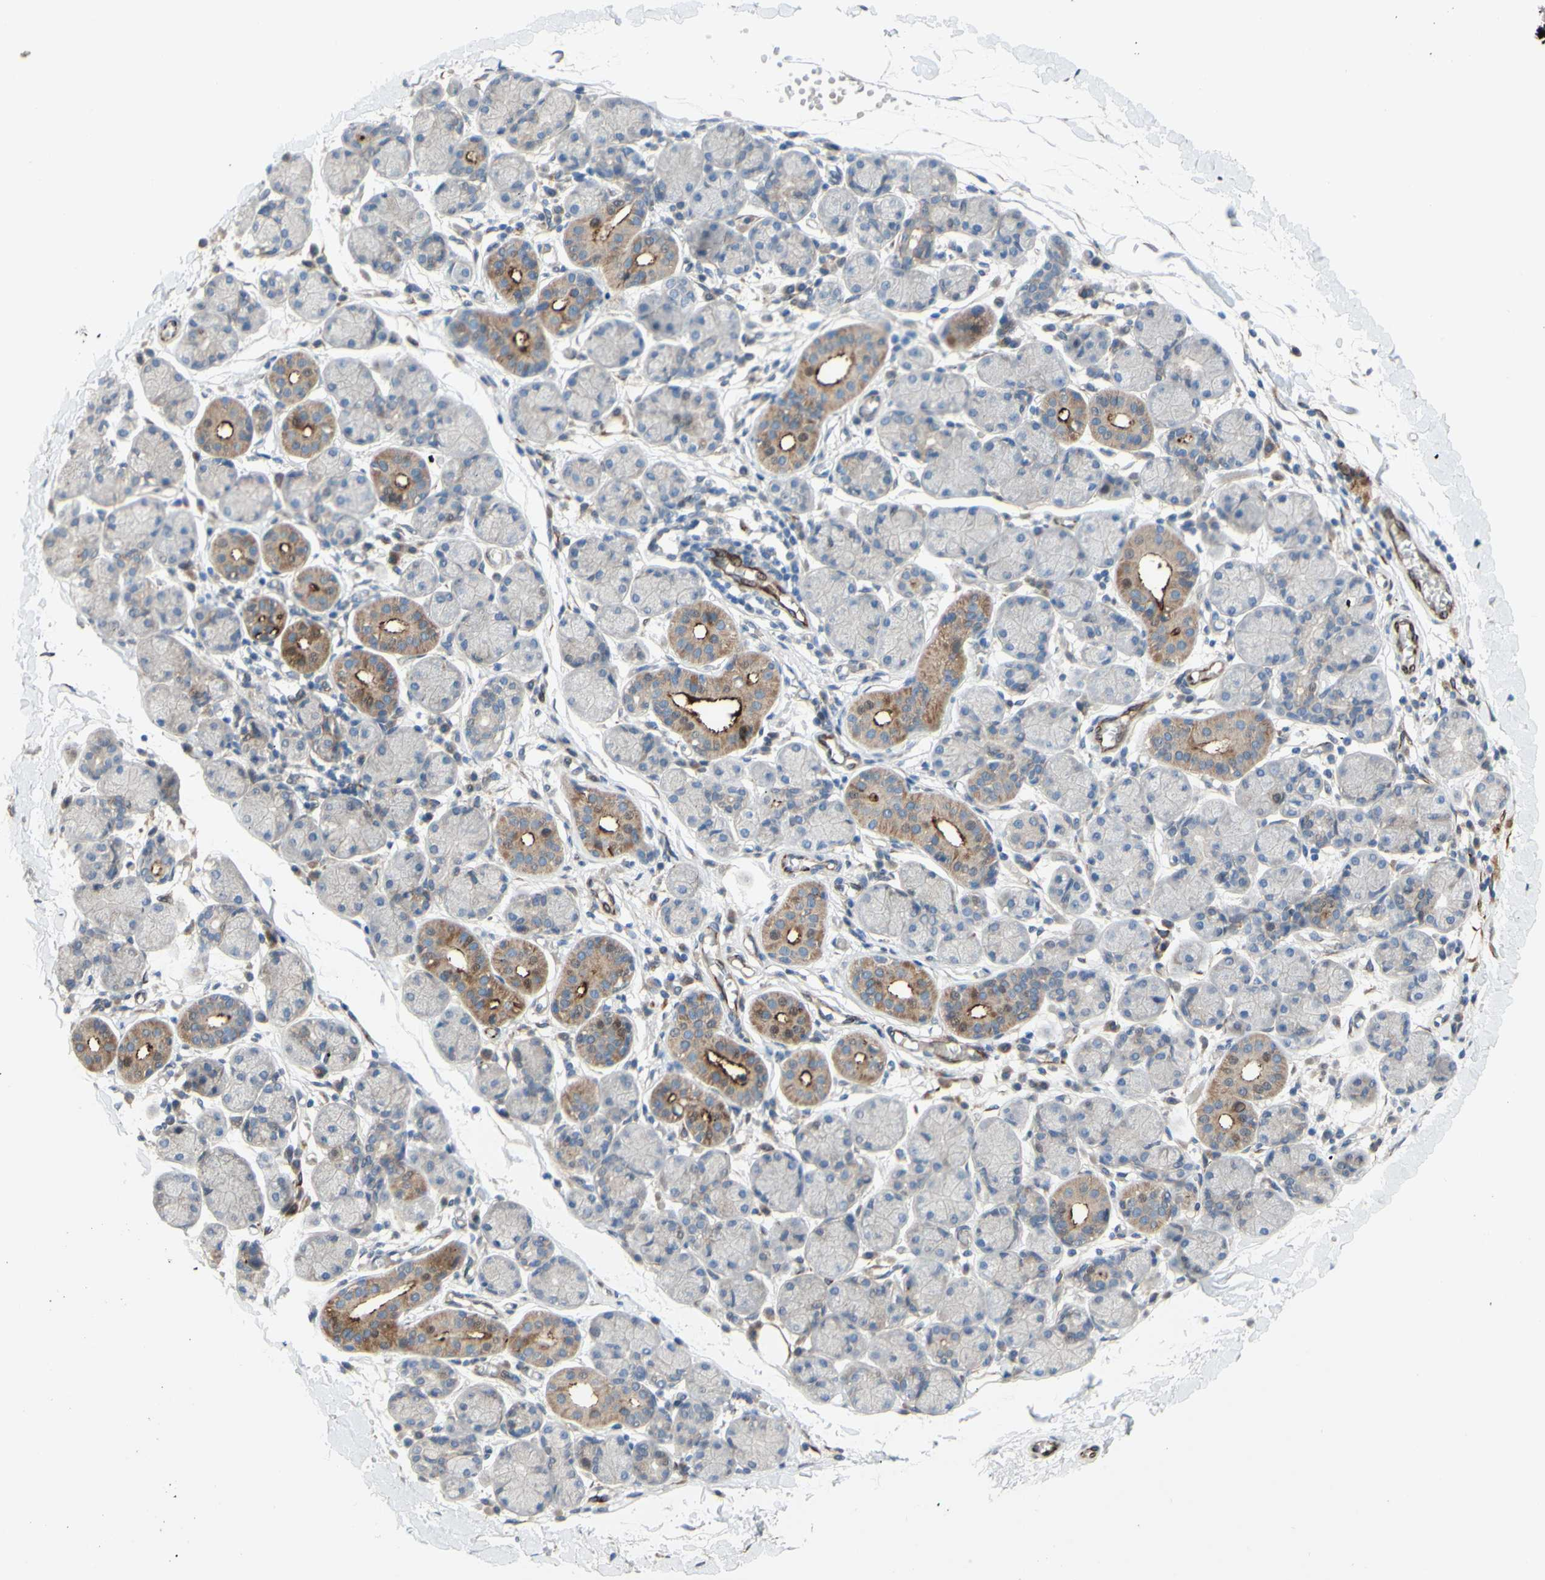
{"staining": {"intensity": "moderate", "quantity": "25%-75%", "location": "cytoplasmic/membranous"}, "tissue": "salivary gland", "cell_type": "Glandular cells", "image_type": "normal", "snomed": [{"axis": "morphology", "description": "Normal tissue, NOS"}, {"axis": "topography", "description": "Salivary gland"}], "caption": "Immunohistochemistry image of benign salivary gland: human salivary gland stained using immunohistochemistry exhibits medium levels of moderate protein expression localized specifically in the cytoplasmic/membranous of glandular cells, appearing as a cytoplasmic/membranous brown color.", "gene": "CDCP1", "patient": {"sex": "female", "age": 24}}